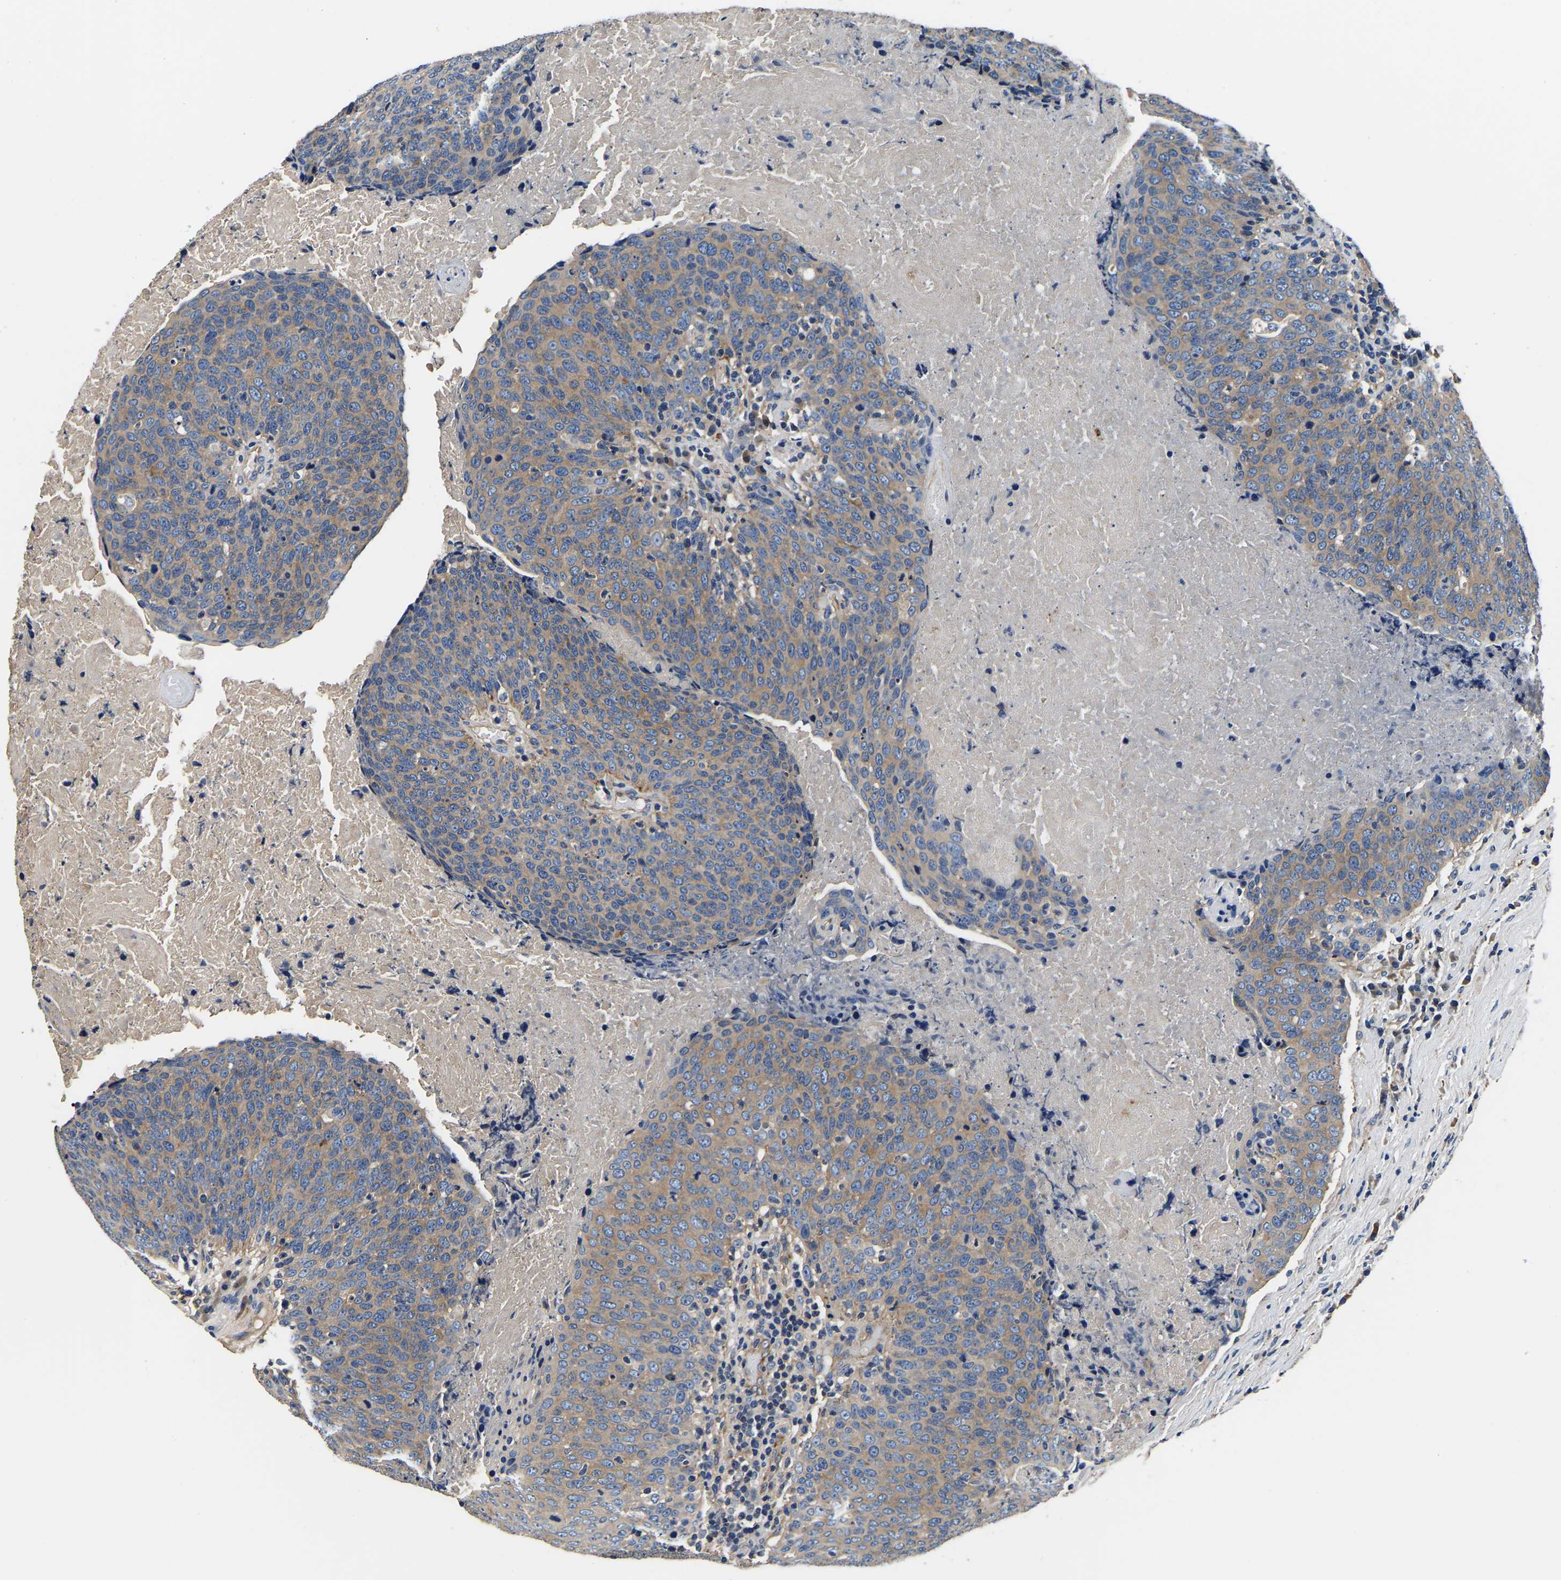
{"staining": {"intensity": "weak", "quantity": ">75%", "location": "cytoplasmic/membranous"}, "tissue": "head and neck cancer", "cell_type": "Tumor cells", "image_type": "cancer", "snomed": [{"axis": "morphology", "description": "Squamous cell carcinoma, NOS"}, {"axis": "morphology", "description": "Squamous cell carcinoma, metastatic, NOS"}, {"axis": "topography", "description": "Lymph node"}, {"axis": "topography", "description": "Head-Neck"}], "caption": "Weak cytoplasmic/membranous expression is seen in approximately >75% of tumor cells in head and neck squamous cell carcinoma.", "gene": "SH3GLB1", "patient": {"sex": "male", "age": 62}}